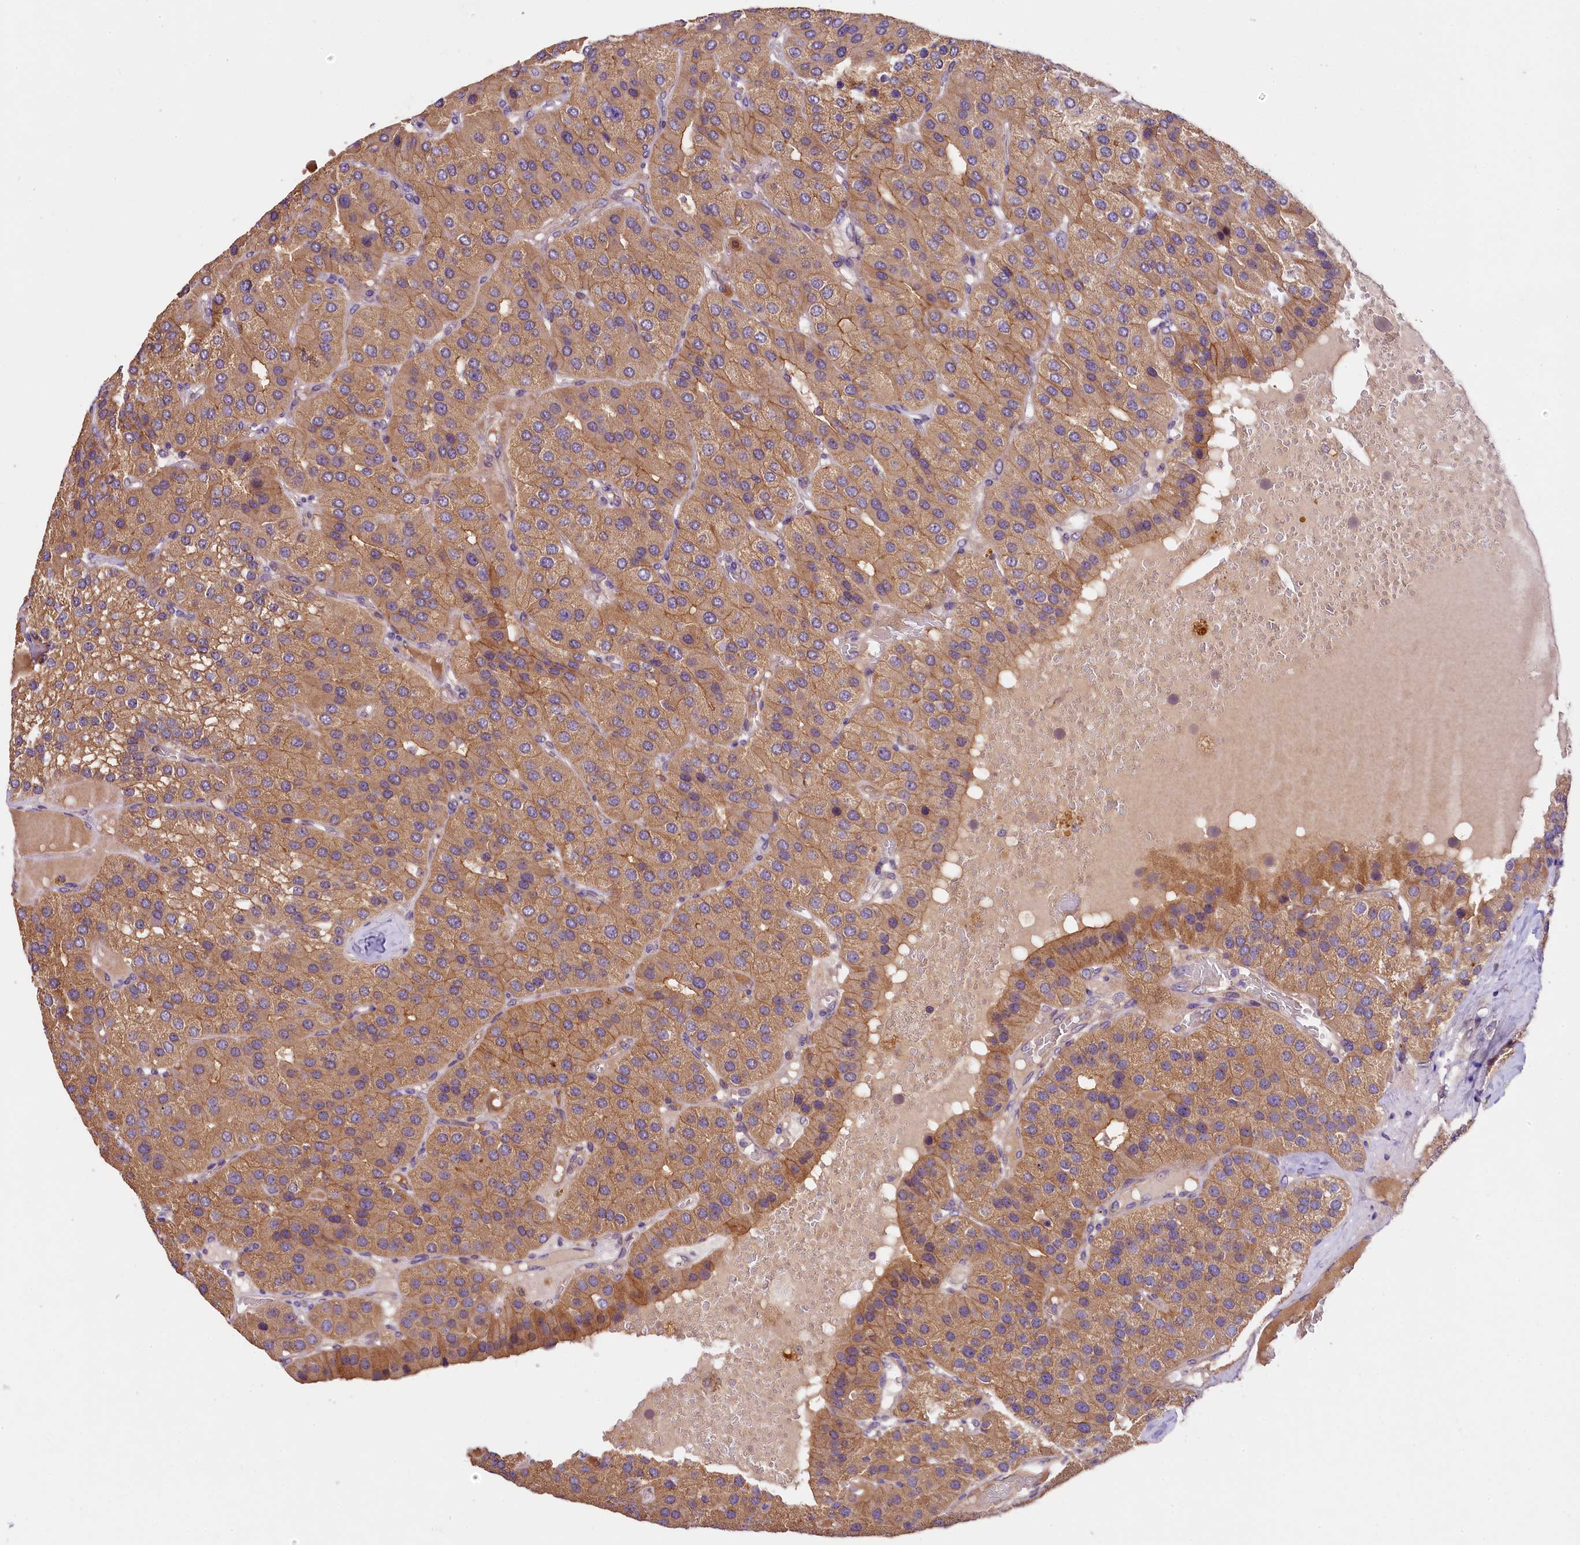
{"staining": {"intensity": "moderate", "quantity": ">75%", "location": "cytoplasmic/membranous"}, "tissue": "parathyroid gland", "cell_type": "Glandular cells", "image_type": "normal", "snomed": [{"axis": "morphology", "description": "Normal tissue, NOS"}, {"axis": "morphology", "description": "Adenoma, NOS"}, {"axis": "topography", "description": "Parathyroid gland"}], "caption": "Glandular cells display medium levels of moderate cytoplasmic/membranous positivity in approximately >75% of cells in unremarkable parathyroid gland. (Brightfield microscopy of DAB IHC at high magnification).", "gene": "UBXN6", "patient": {"sex": "female", "age": 86}}